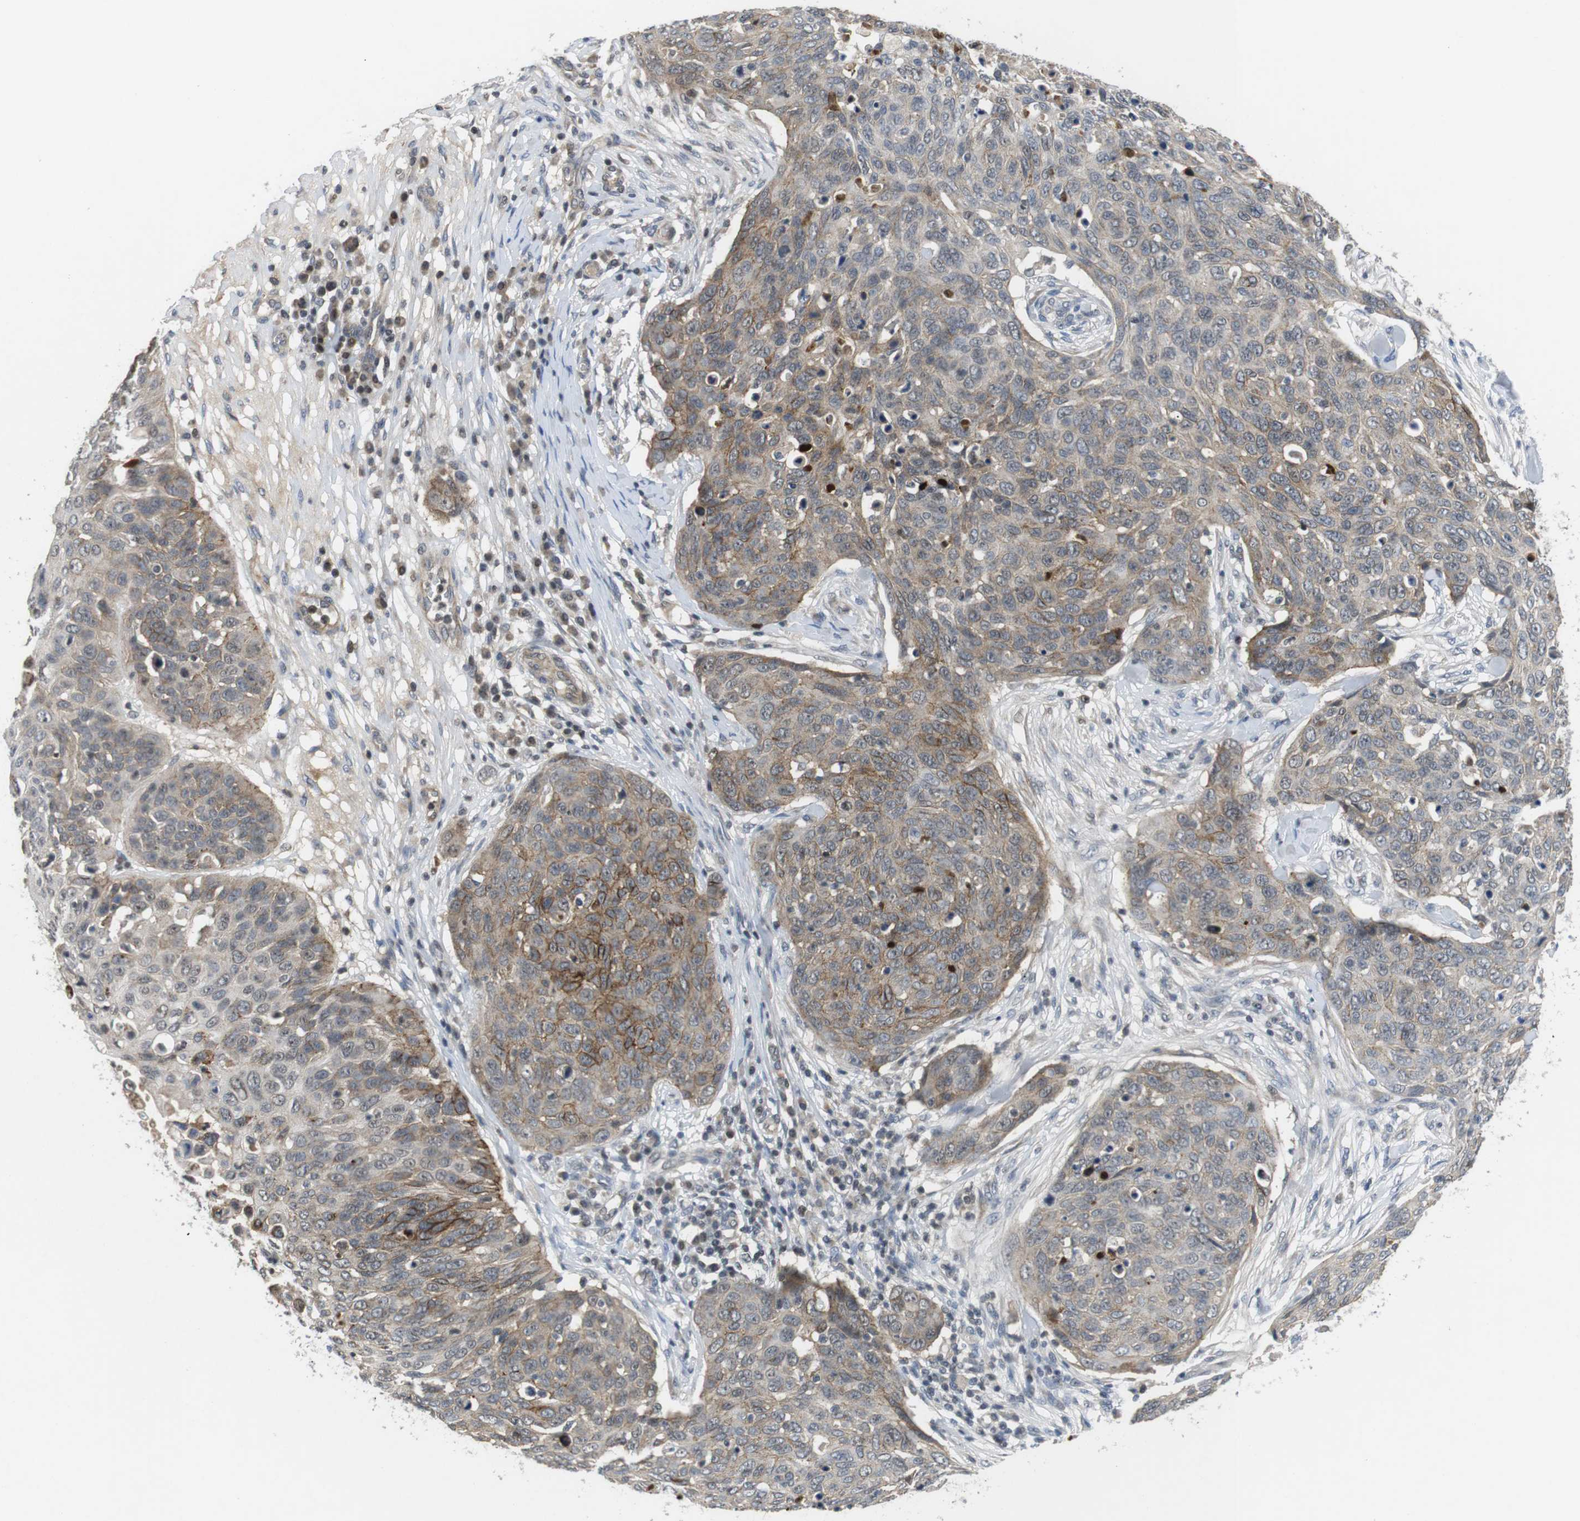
{"staining": {"intensity": "strong", "quantity": "25%-75%", "location": "cytoplasmic/membranous"}, "tissue": "skin cancer", "cell_type": "Tumor cells", "image_type": "cancer", "snomed": [{"axis": "morphology", "description": "Squamous cell carcinoma in situ, NOS"}, {"axis": "morphology", "description": "Squamous cell carcinoma, NOS"}, {"axis": "topography", "description": "Skin"}], "caption": "A high amount of strong cytoplasmic/membranous expression is seen in approximately 25%-75% of tumor cells in squamous cell carcinoma (skin) tissue.", "gene": "NECTIN1", "patient": {"sex": "male", "age": 93}}